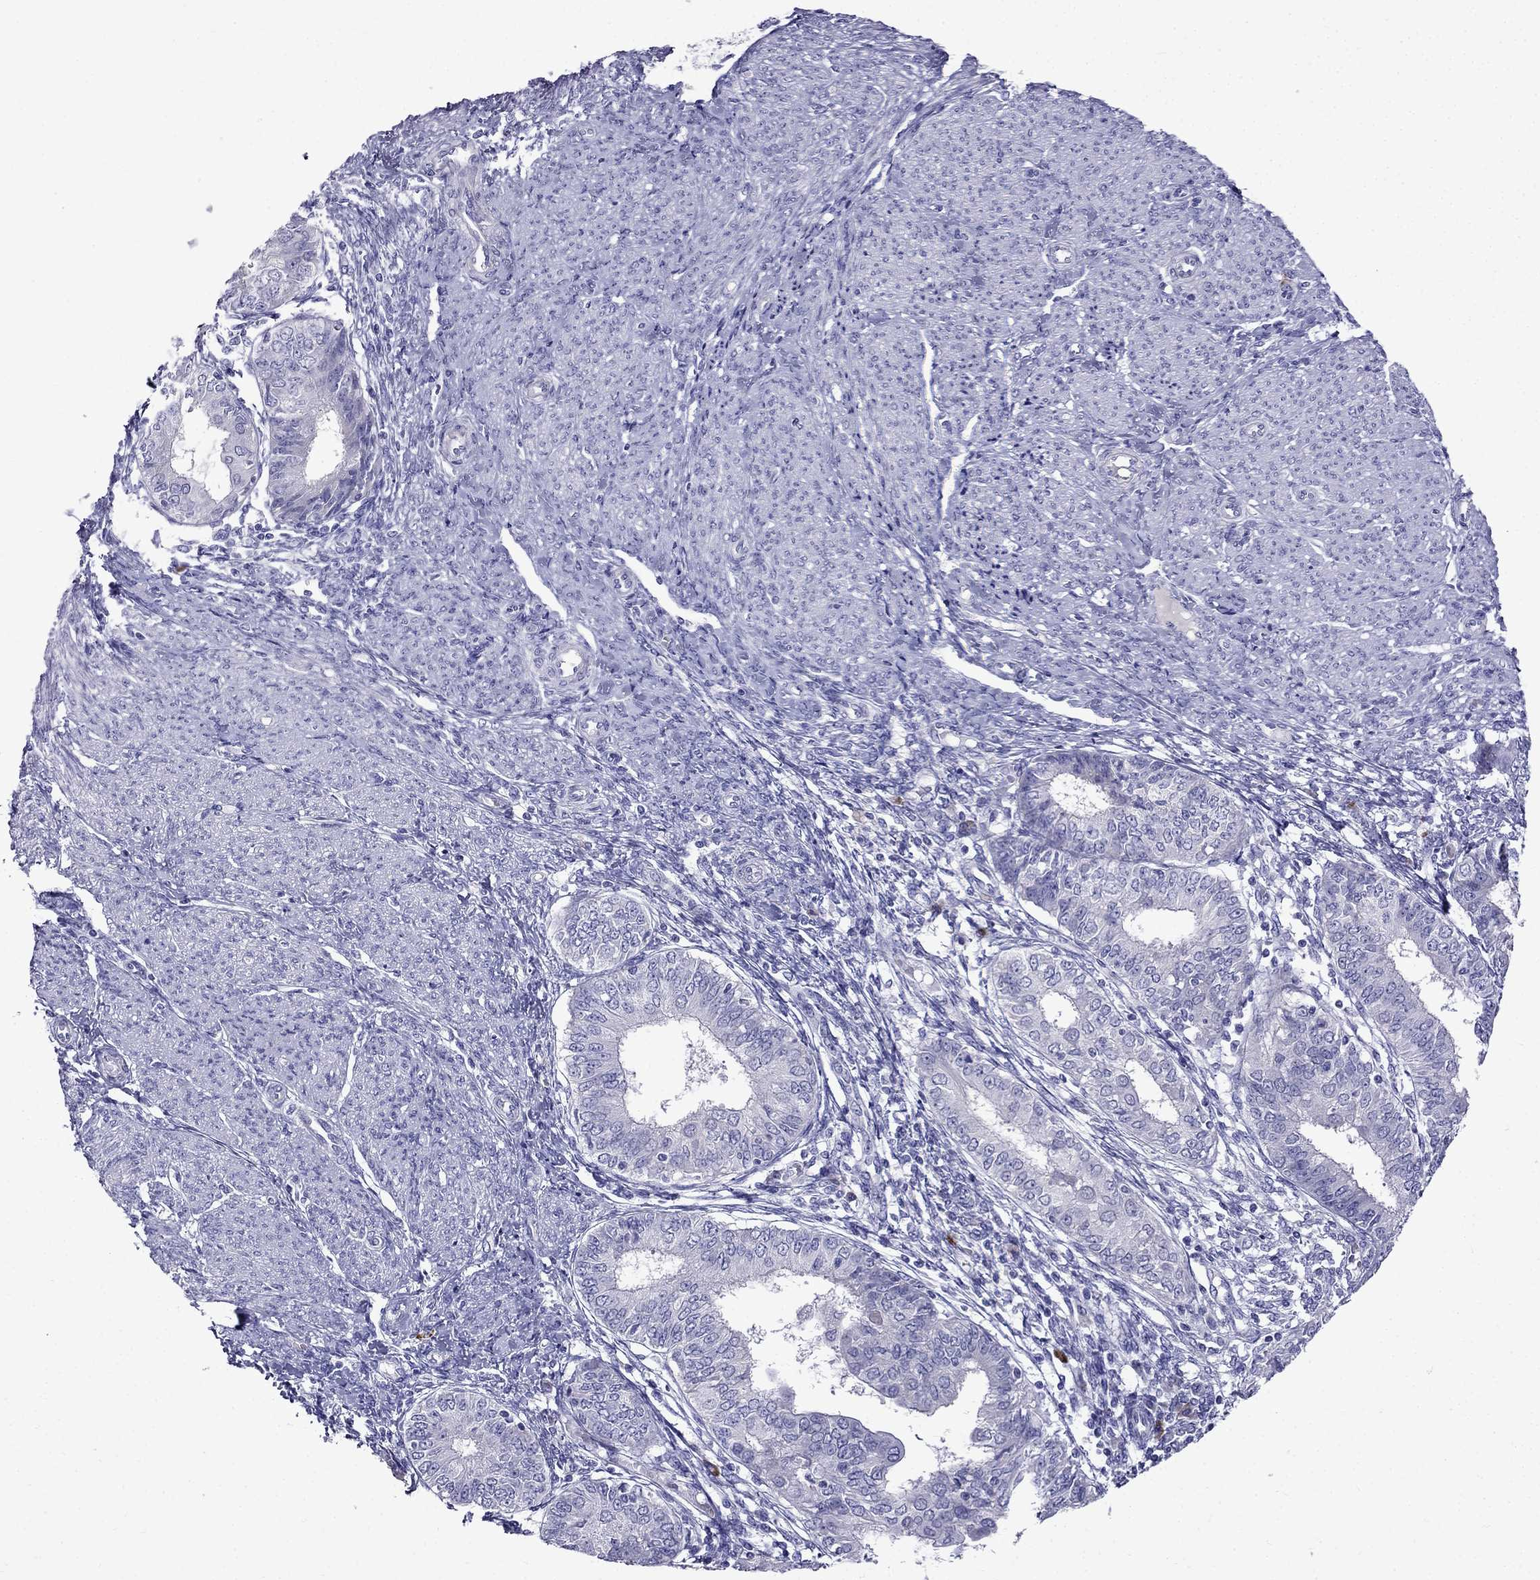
{"staining": {"intensity": "negative", "quantity": "none", "location": "none"}, "tissue": "endometrial cancer", "cell_type": "Tumor cells", "image_type": "cancer", "snomed": [{"axis": "morphology", "description": "Adenocarcinoma, NOS"}, {"axis": "topography", "description": "Endometrium"}], "caption": "The immunohistochemistry (IHC) photomicrograph has no significant positivity in tumor cells of adenocarcinoma (endometrial) tissue.", "gene": "PATE1", "patient": {"sex": "female", "age": 68}}